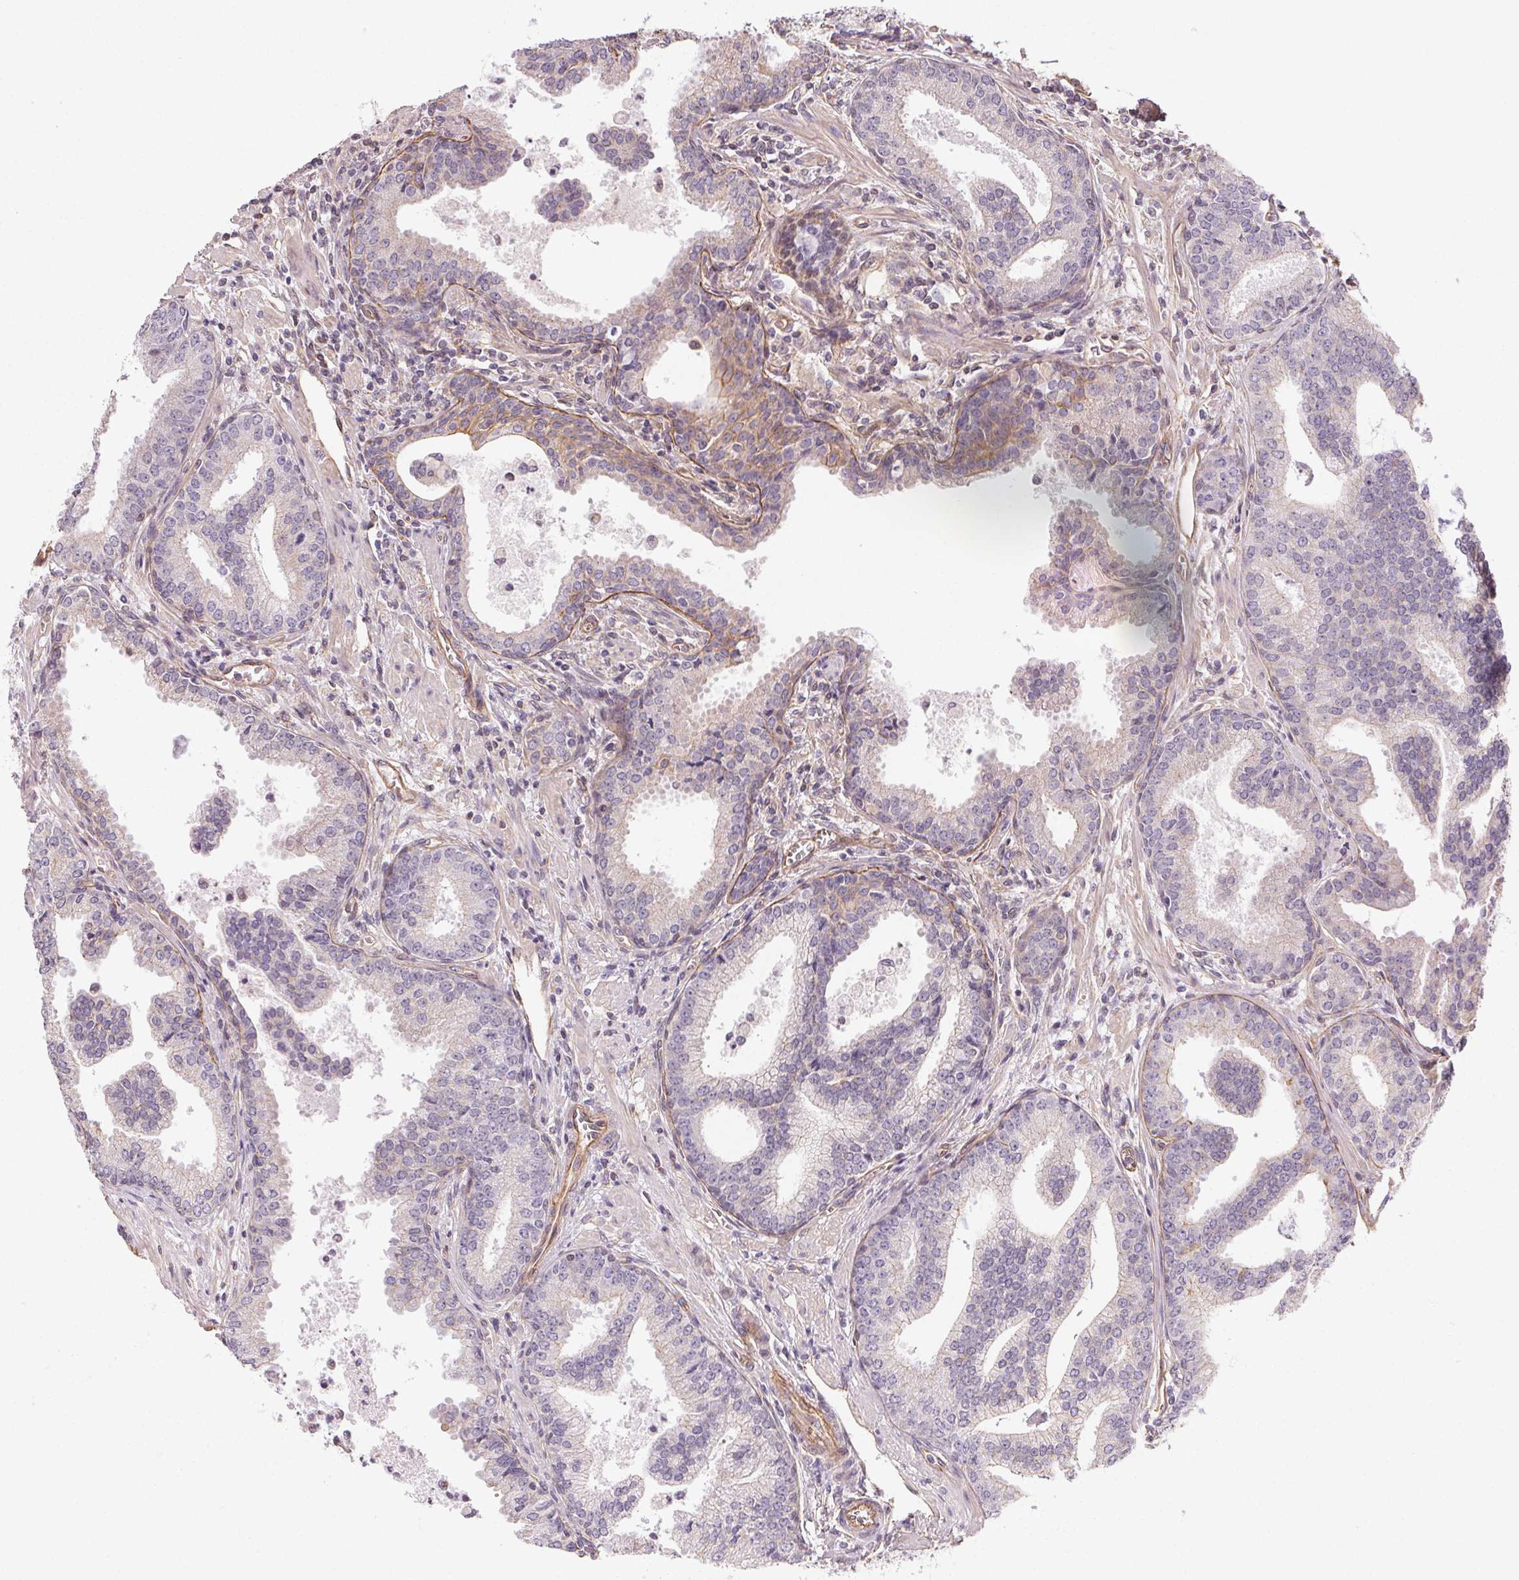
{"staining": {"intensity": "negative", "quantity": "none", "location": "none"}, "tissue": "prostate cancer", "cell_type": "Tumor cells", "image_type": "cancer", "snomed": [{"axis": "morphology", "description": "Adenocarcinoma, NOS"}, {"axis": "topography", "description": "Prostate"}], "caption": "Human prostate adenocarcinoma stained for a protein using IHC displays no expression in tumor cells.", "gene": "PLA2G4F", "patient": {"sex": "male", "age": 64}}